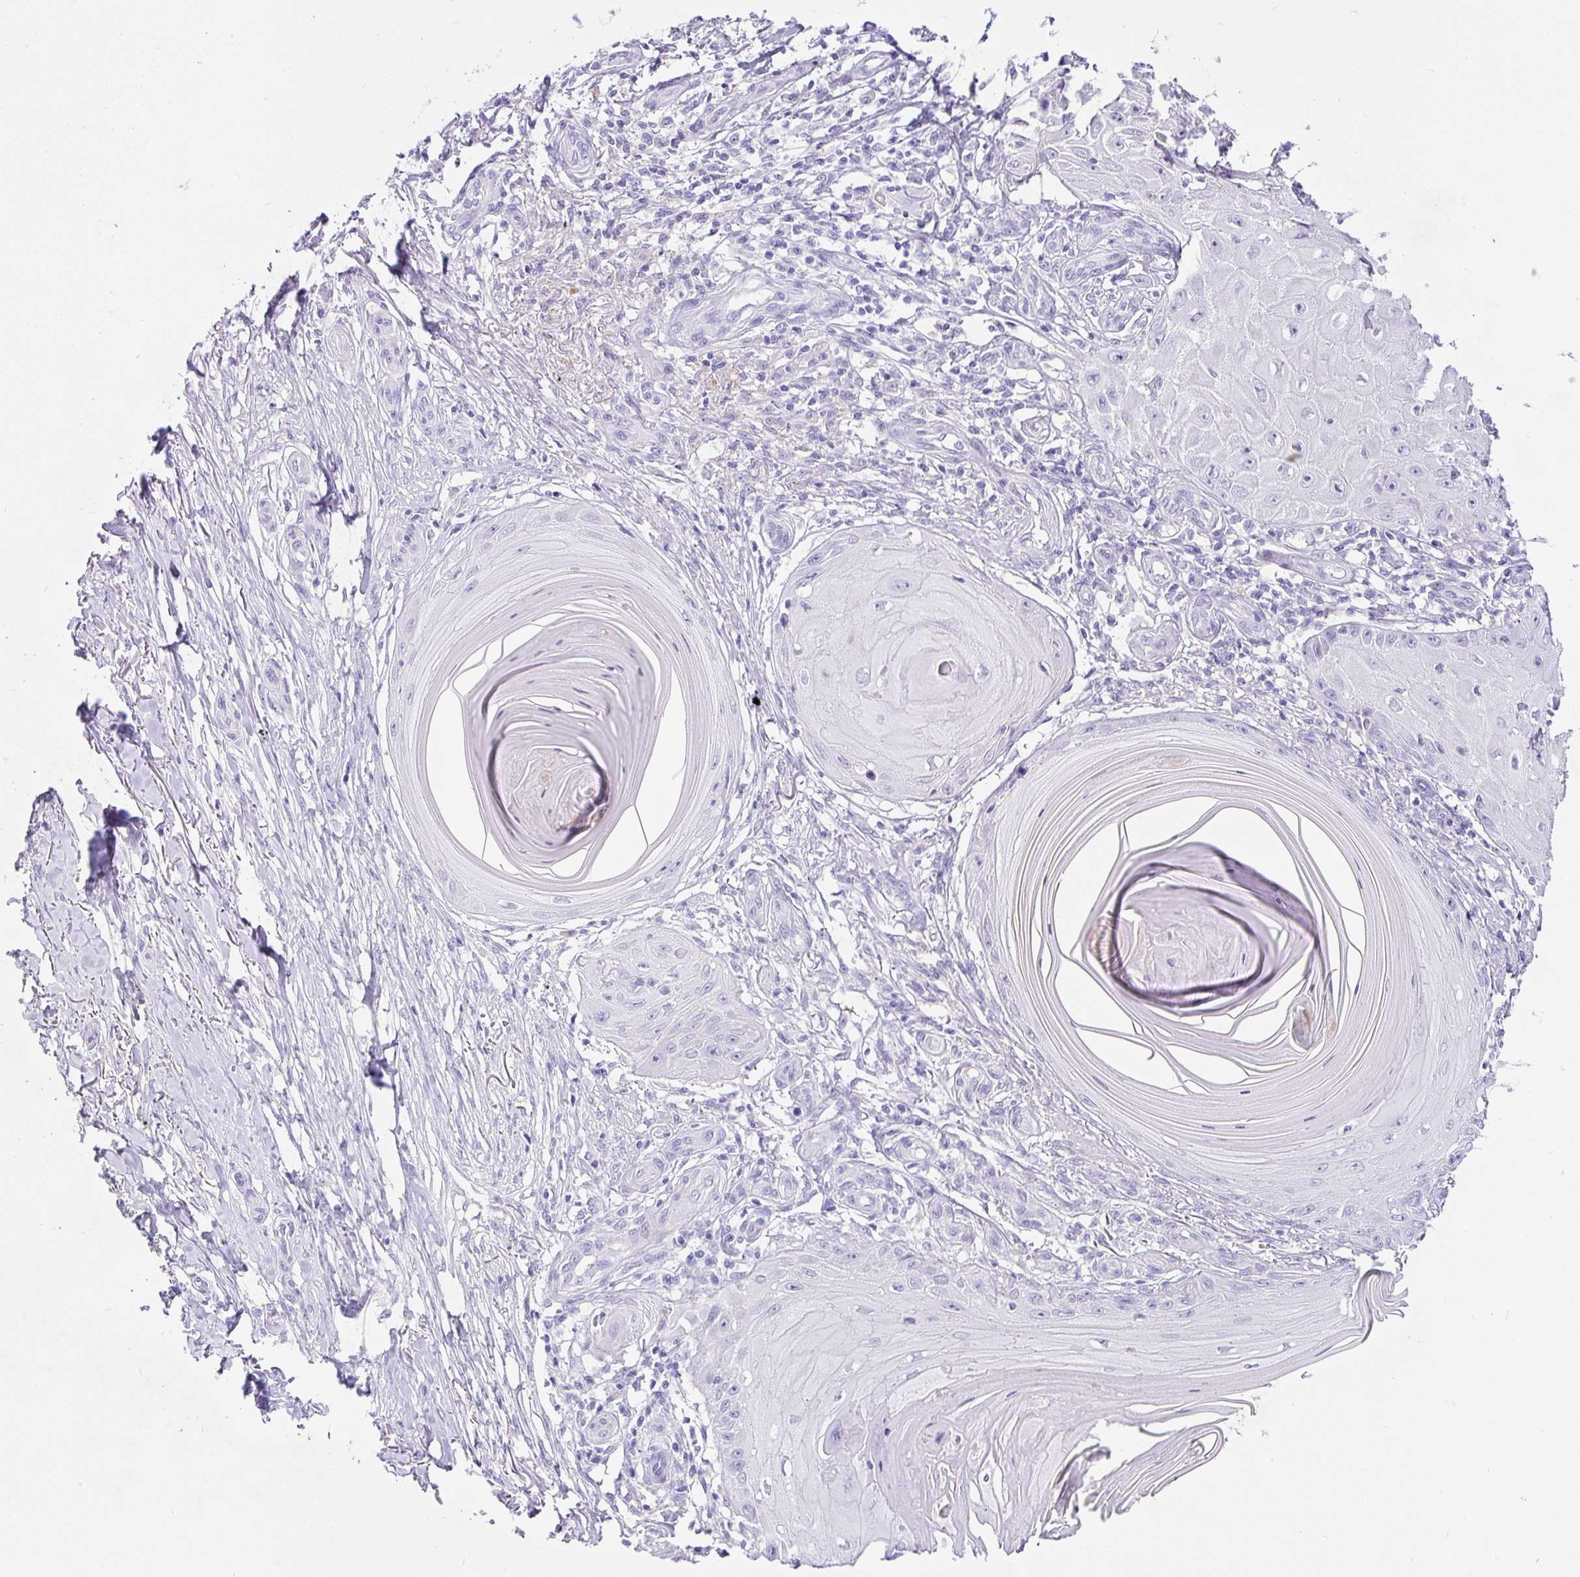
{"staining": {"intensity": "negative", "quantity": "none", "location": "none"}, "tissue": "skin cancer", "cell_type": "Tumor cells", "image_type": "cancer", "snomed": [{"axis": "morphology", "description": "Squamous cell carcinoma, NOS"}, {"axis": "topography", "description": "Skin"}], "caption": "Immunohistochemistry (IHC) histopathology image of neoplastic tissue: squamous cell carcinoma (skin) stained with DAB displays no significant protein staining in tumor cells.", "gene": "TPTE", "patient": {"sex": "female", "age": 77}}